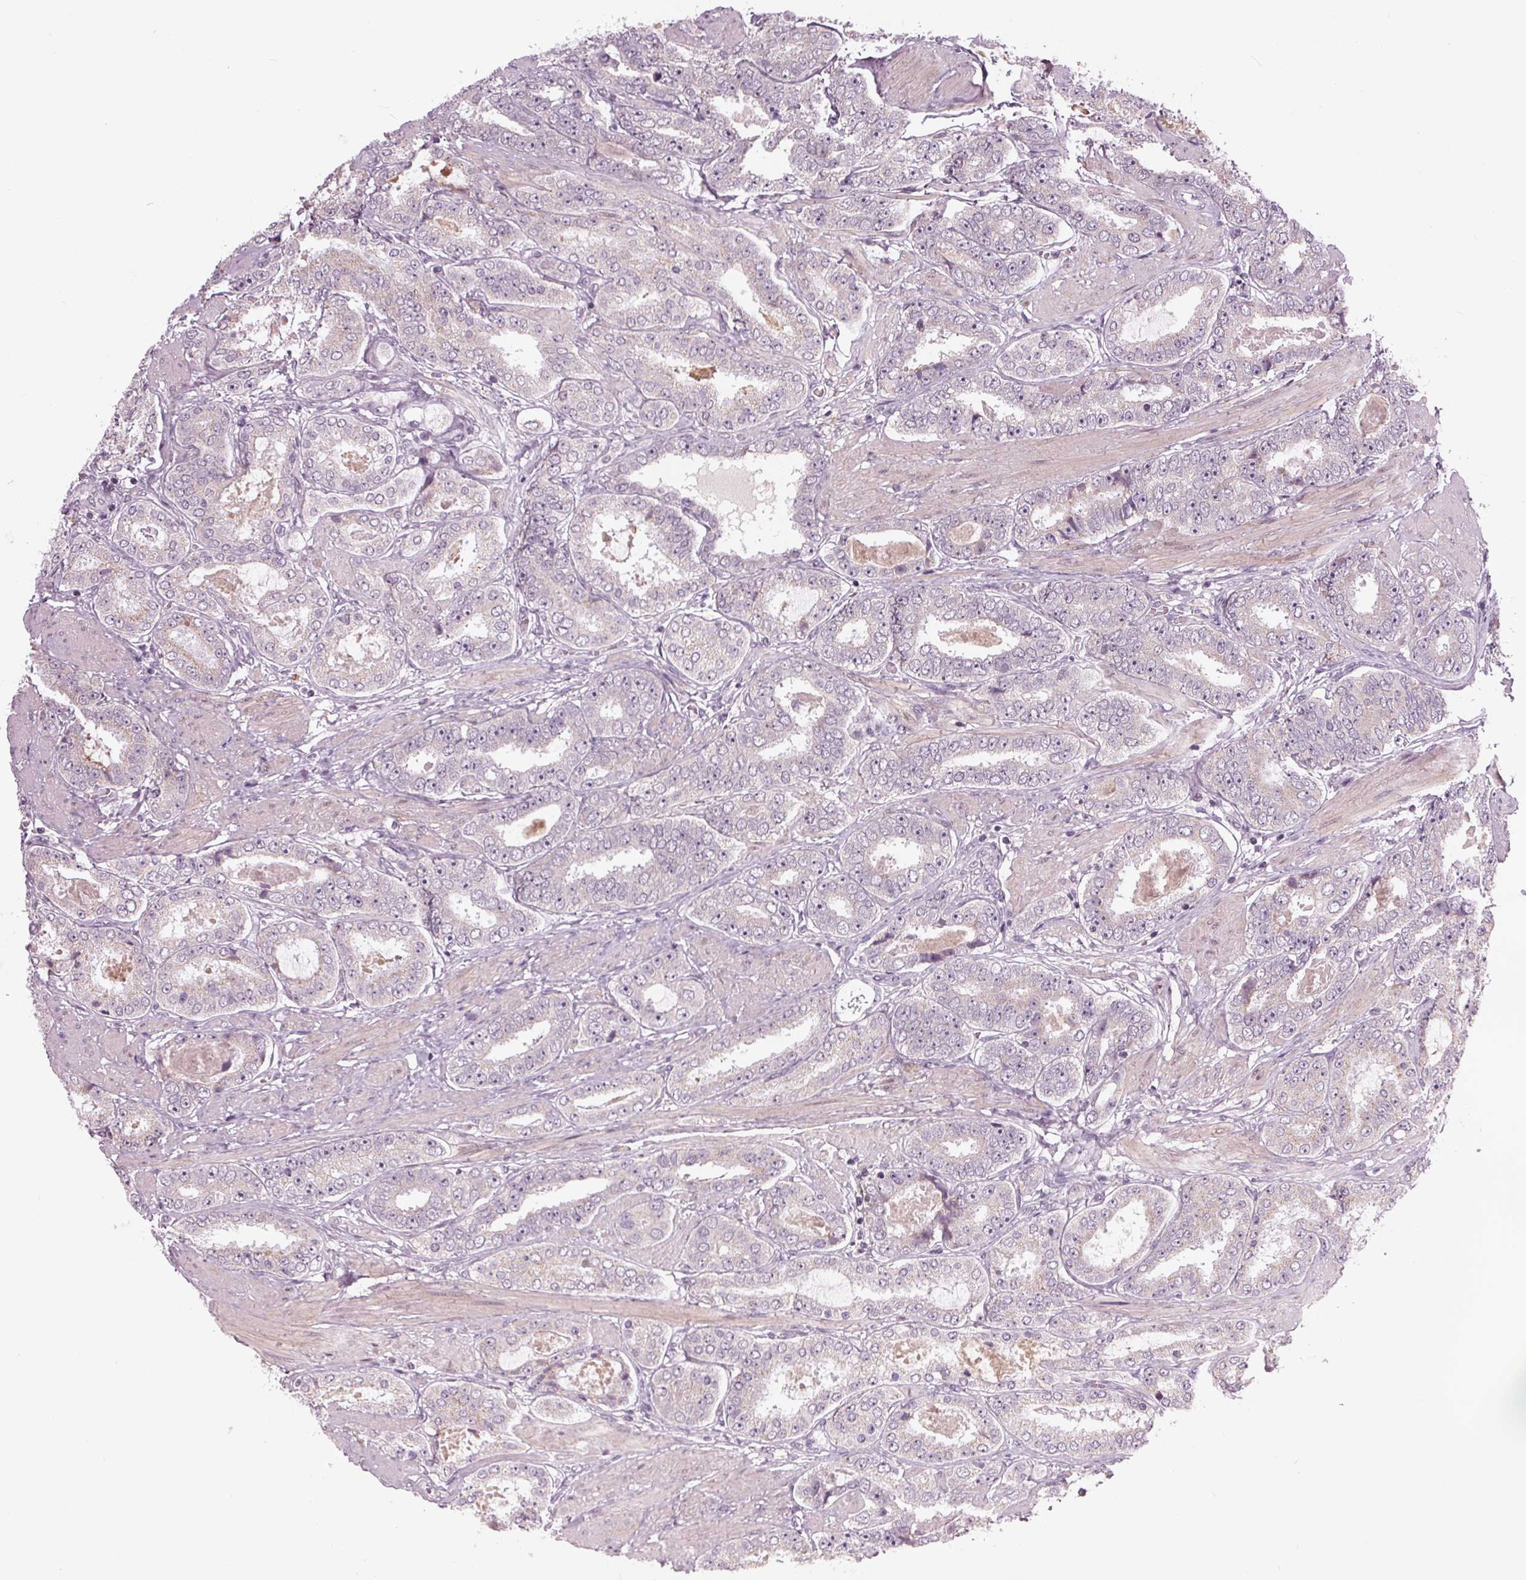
{"staining": {"intensity": "negative", "quantity": "none", "location": "none"}, "tissue": "prostate cancer", "cell_type": "Tumor cells", "image_type": "cancer", "snomed": [{"axis": "morphology", "description": "Adenocarcinoma, High grade"}, {"axis": "topography", "description": "Prostate"}], "caption": "DAB (3,3'-diaminobenzidine) immunohistochemical staining of prostate high-grade adenocarcinoma demonstrates no significant expression in tumor cells. (DAB (3,3'-diaminobenzidine) immunohistochemistry (IHC) with hematoxylin counter stain).", "gene": "ZNF605", "patient": {"sex": "male", "age": 63}}